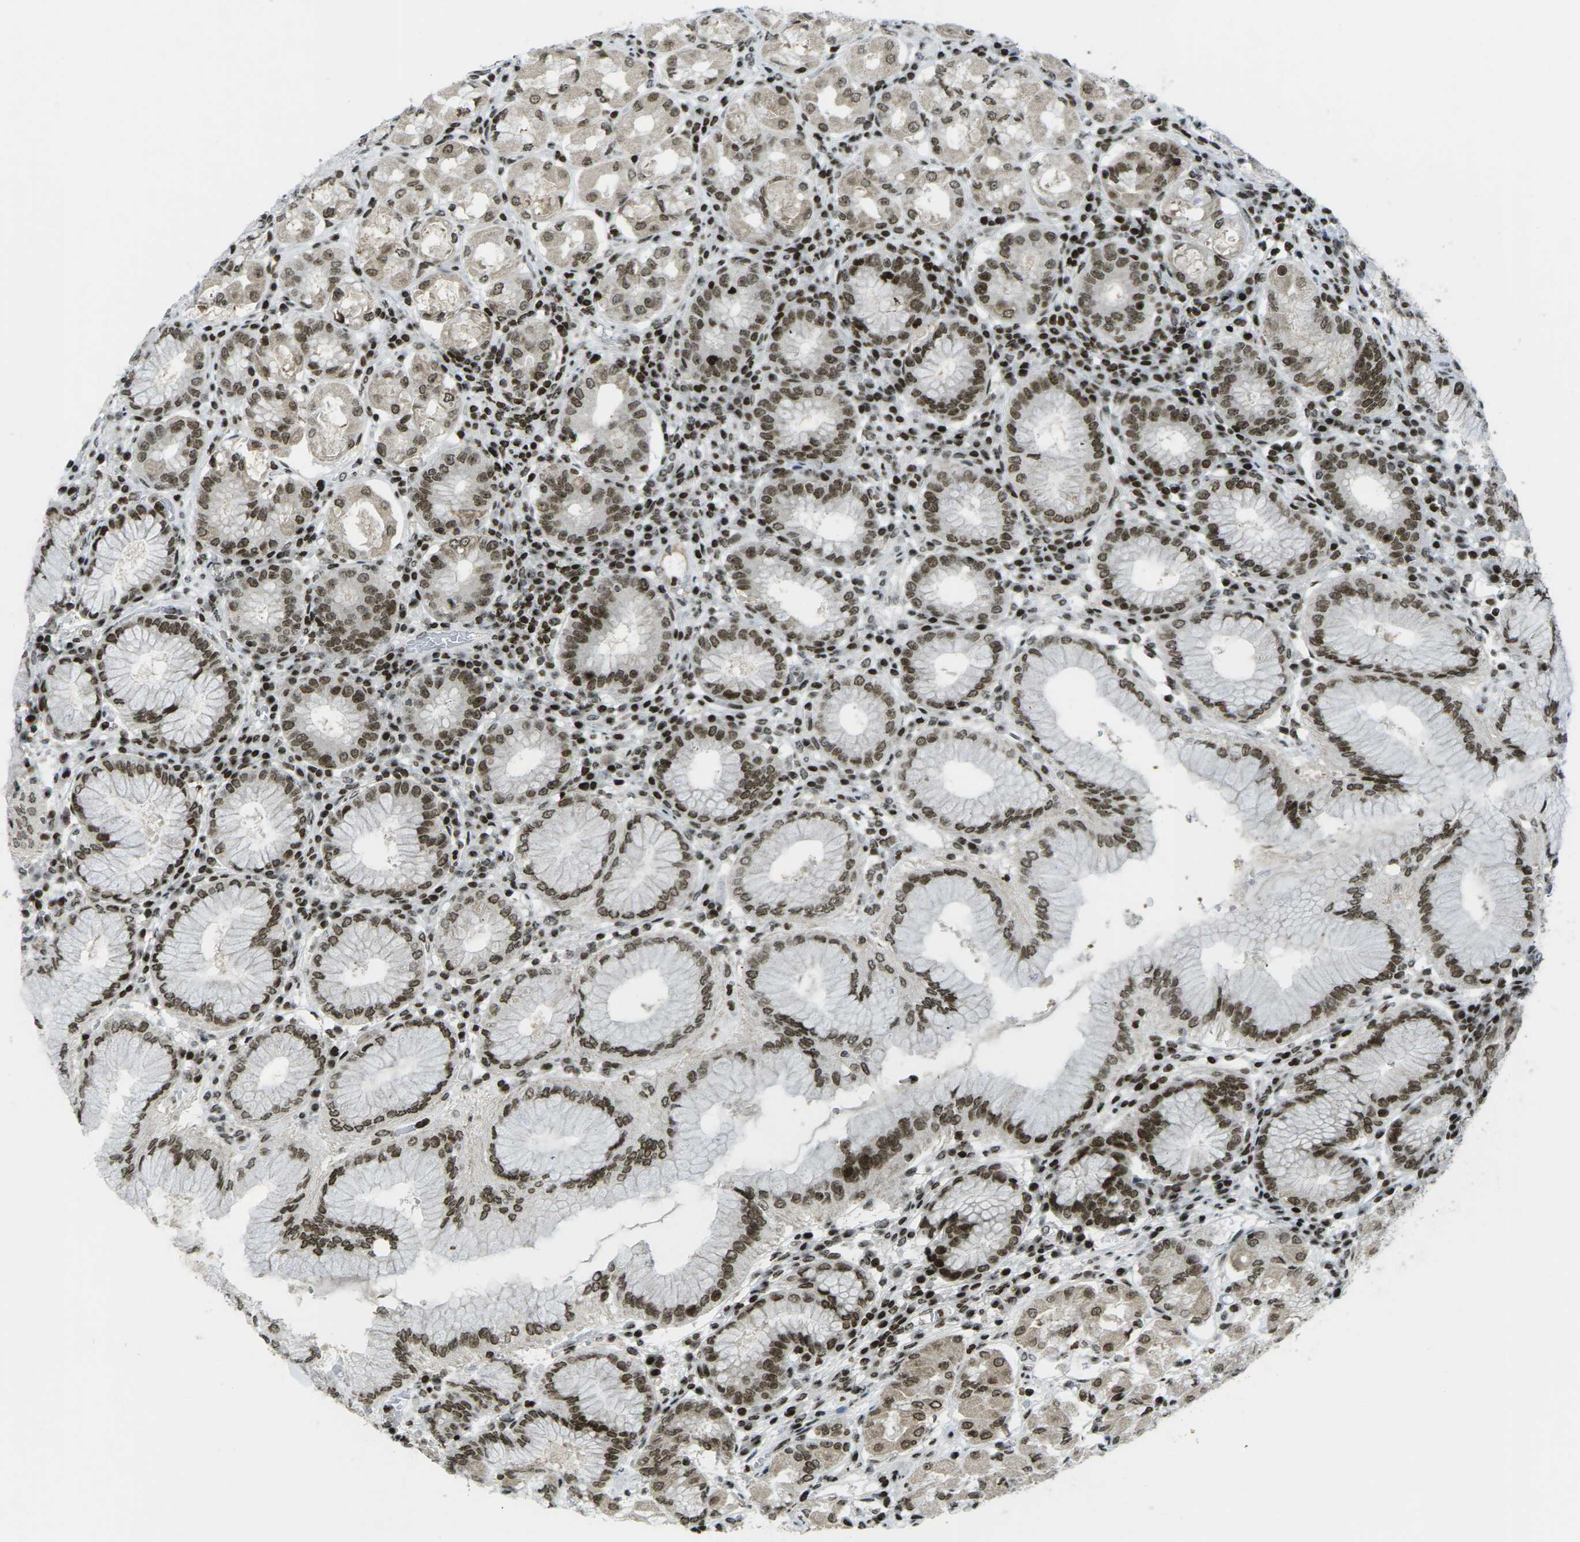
{"staining": {"intensity": "strong", "quantity": "25%-75%", "location": "nuclear"}, "tissue": "stomach", "cell_type": "Glandular cells", "image_type": "normal", "snomed": [{"axis": "morphology", "description": "Normal tissue, NOS"}, {"axis": "topography", "description": "Stomach"}, {"axis": "topography", "description": "Stomach, lower"}], "caption": "This photomicrograph demonstrates IHC staining of normal human stomach, with high strong nuclear expression in approximately 25%-75% of glandular cells.", "gene": "EME1", "patient": {"sex": "female", "age": 56}}